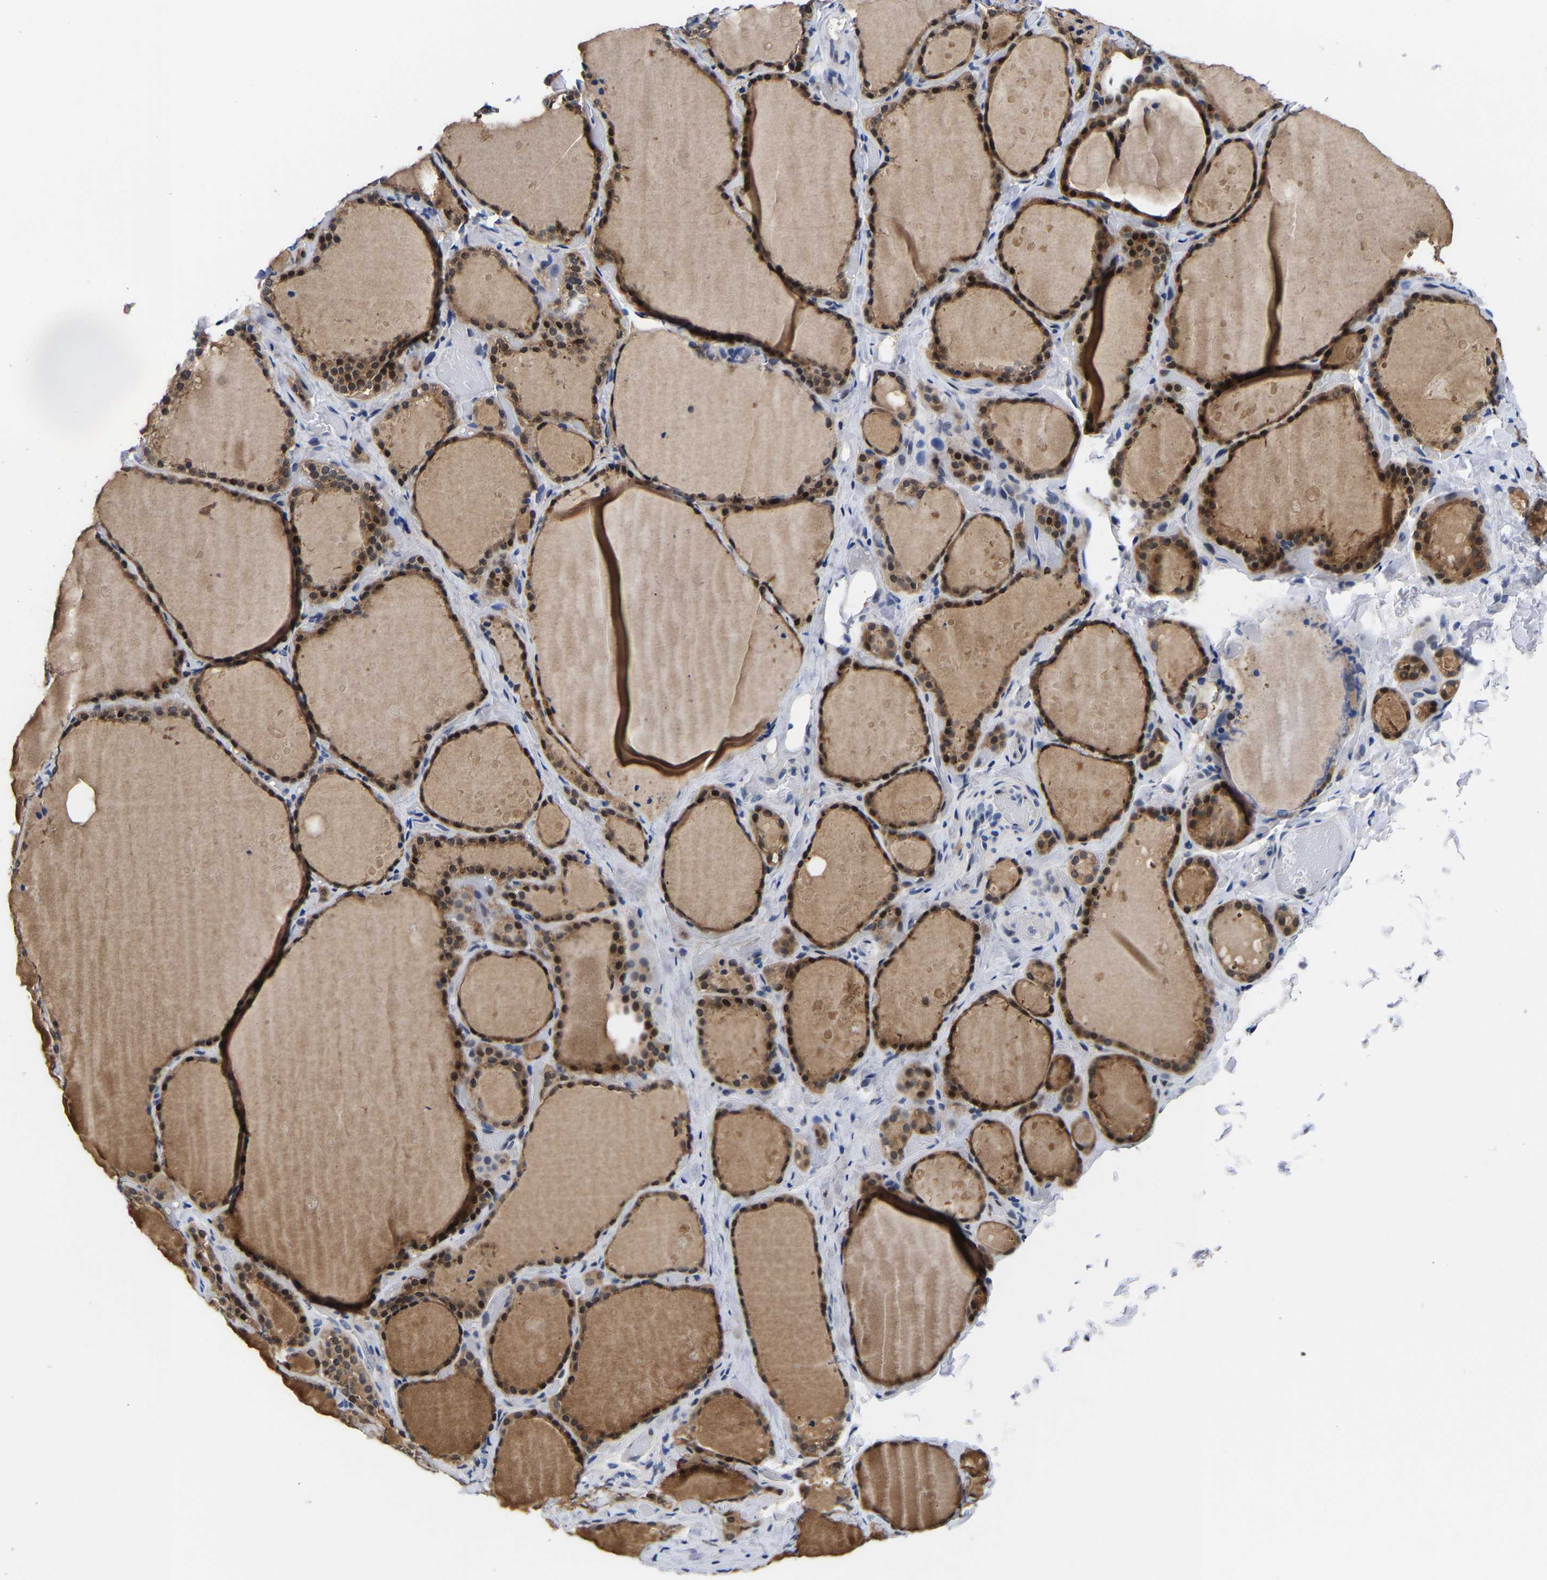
{"staining": {"intensity": "strong", "quantity": ">75%", "location": "cytoplasmic/membranous,nuclear"}, "tissue": "thyroid gland", "cell_type": "Glandular cells", "image_type": "normal", "snomed": [{"axis": "morphology", "description": "Normal tissue, NOS"}, {"axis": "topography", "description": "Thyroid gland"}], "caption": "About >75% of glandular cells in normal human thyroid gland exhibit strong cytoplasmic/membranous,nuclear protein staining as visualized by brown immunohistochemical staining.", "gene": "PTRHD1", "patient": {"sex": "female", "age": 44}}